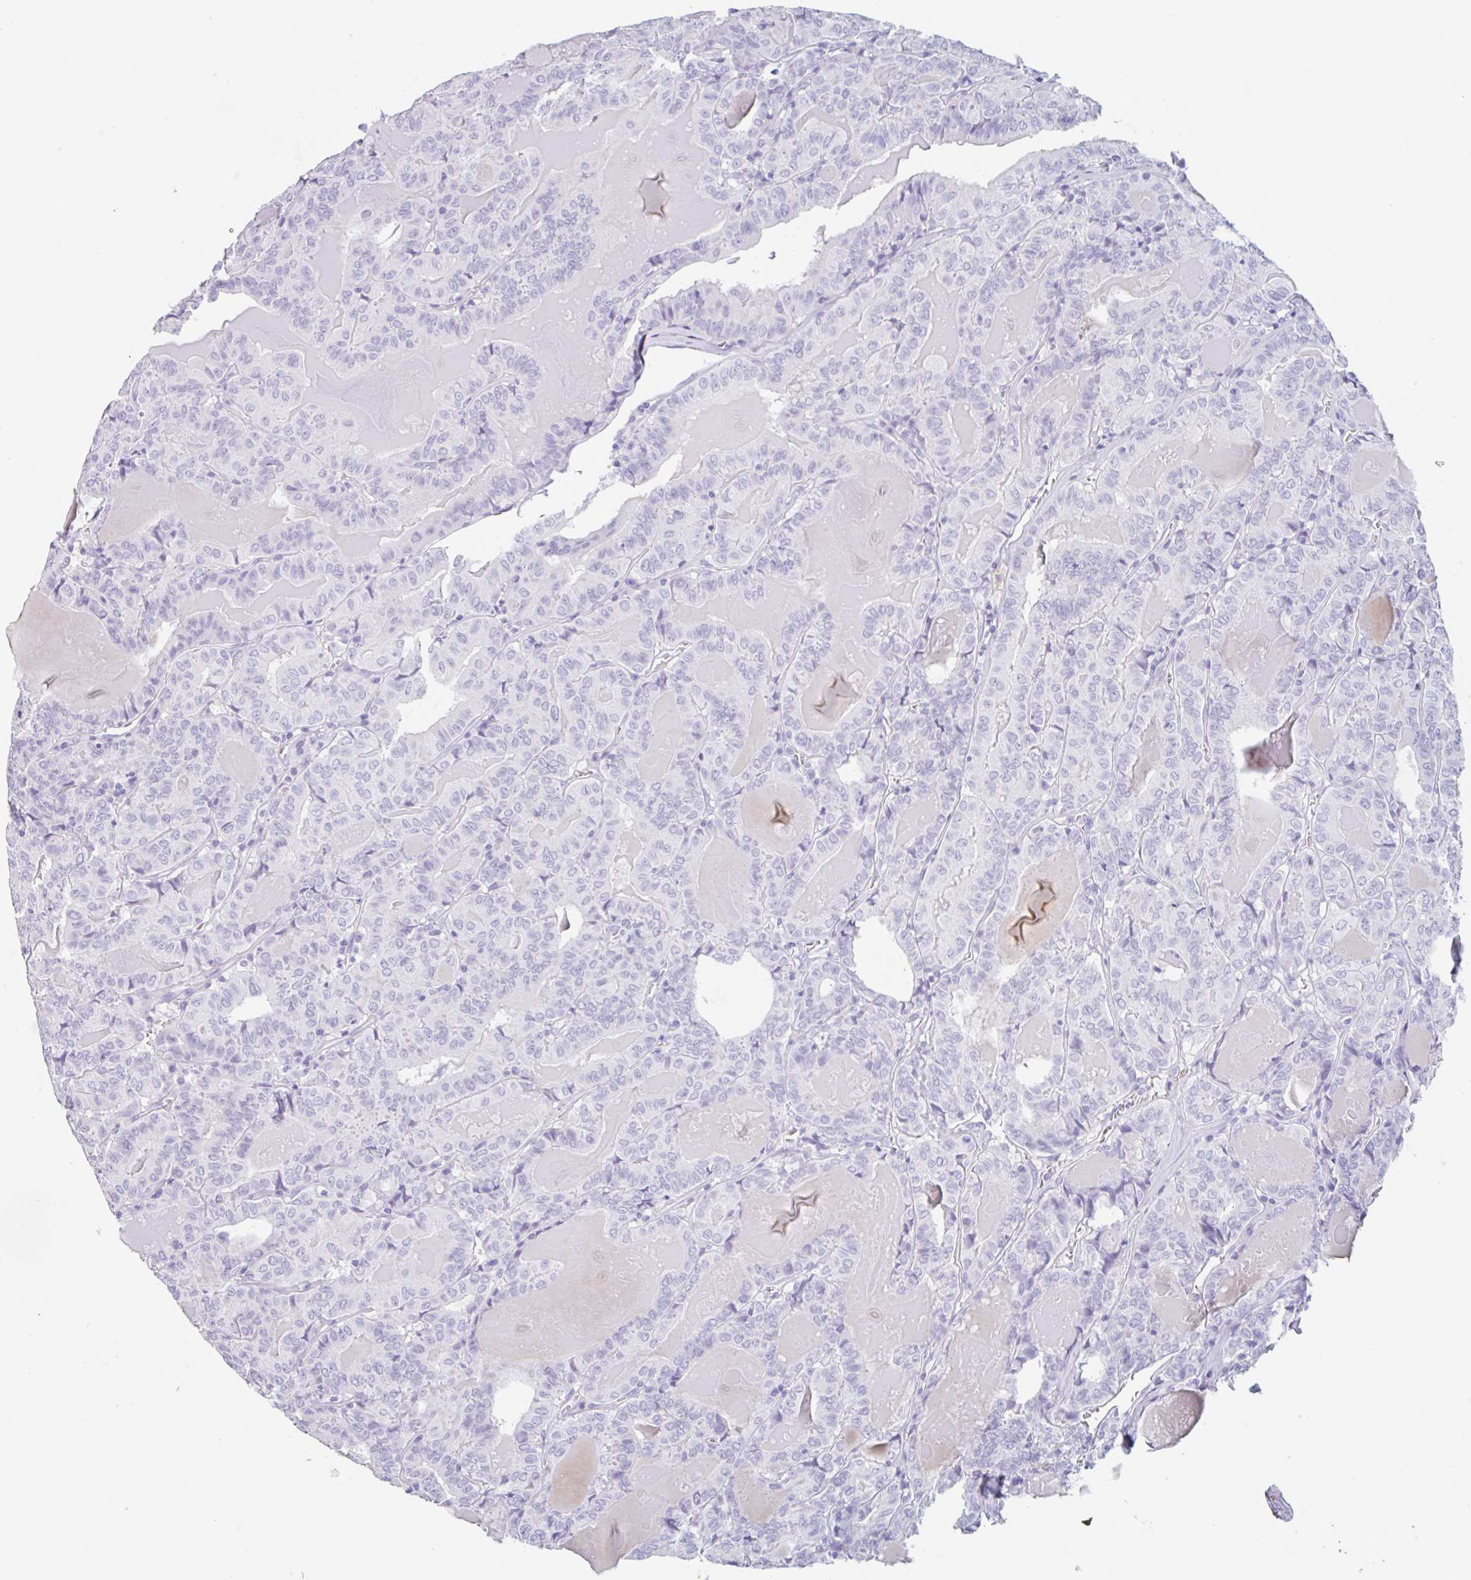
{"staining": {"intensity": "negative", "quantity": "none", "location": "none"}, "tissue": "thyroid cancer", "cell_type": "Tumor cells", "image_type": "cancer", "snomed": [{"axis": "morphology", "description": "Papillary adenocarcinoma, NOS"}, {"axis": "topography", "description": "Thyroid gland"}], "caption": "High magnification brightfield microscopy of thyroid papillary adenocarcinoma stained with DAB (3,3'-diaminobenzidine) (brown) and counterstained with hematoxylin (blue): tumor cells show no significant staining. (Stains: DAB (3,3'-diaminobenzidine) IHC with hematoxylin counter stain, Microscopy: brightfield microscopy at high magnification).", "gene": "EMC4", "patient": {"sex": "female", "age": 72}}